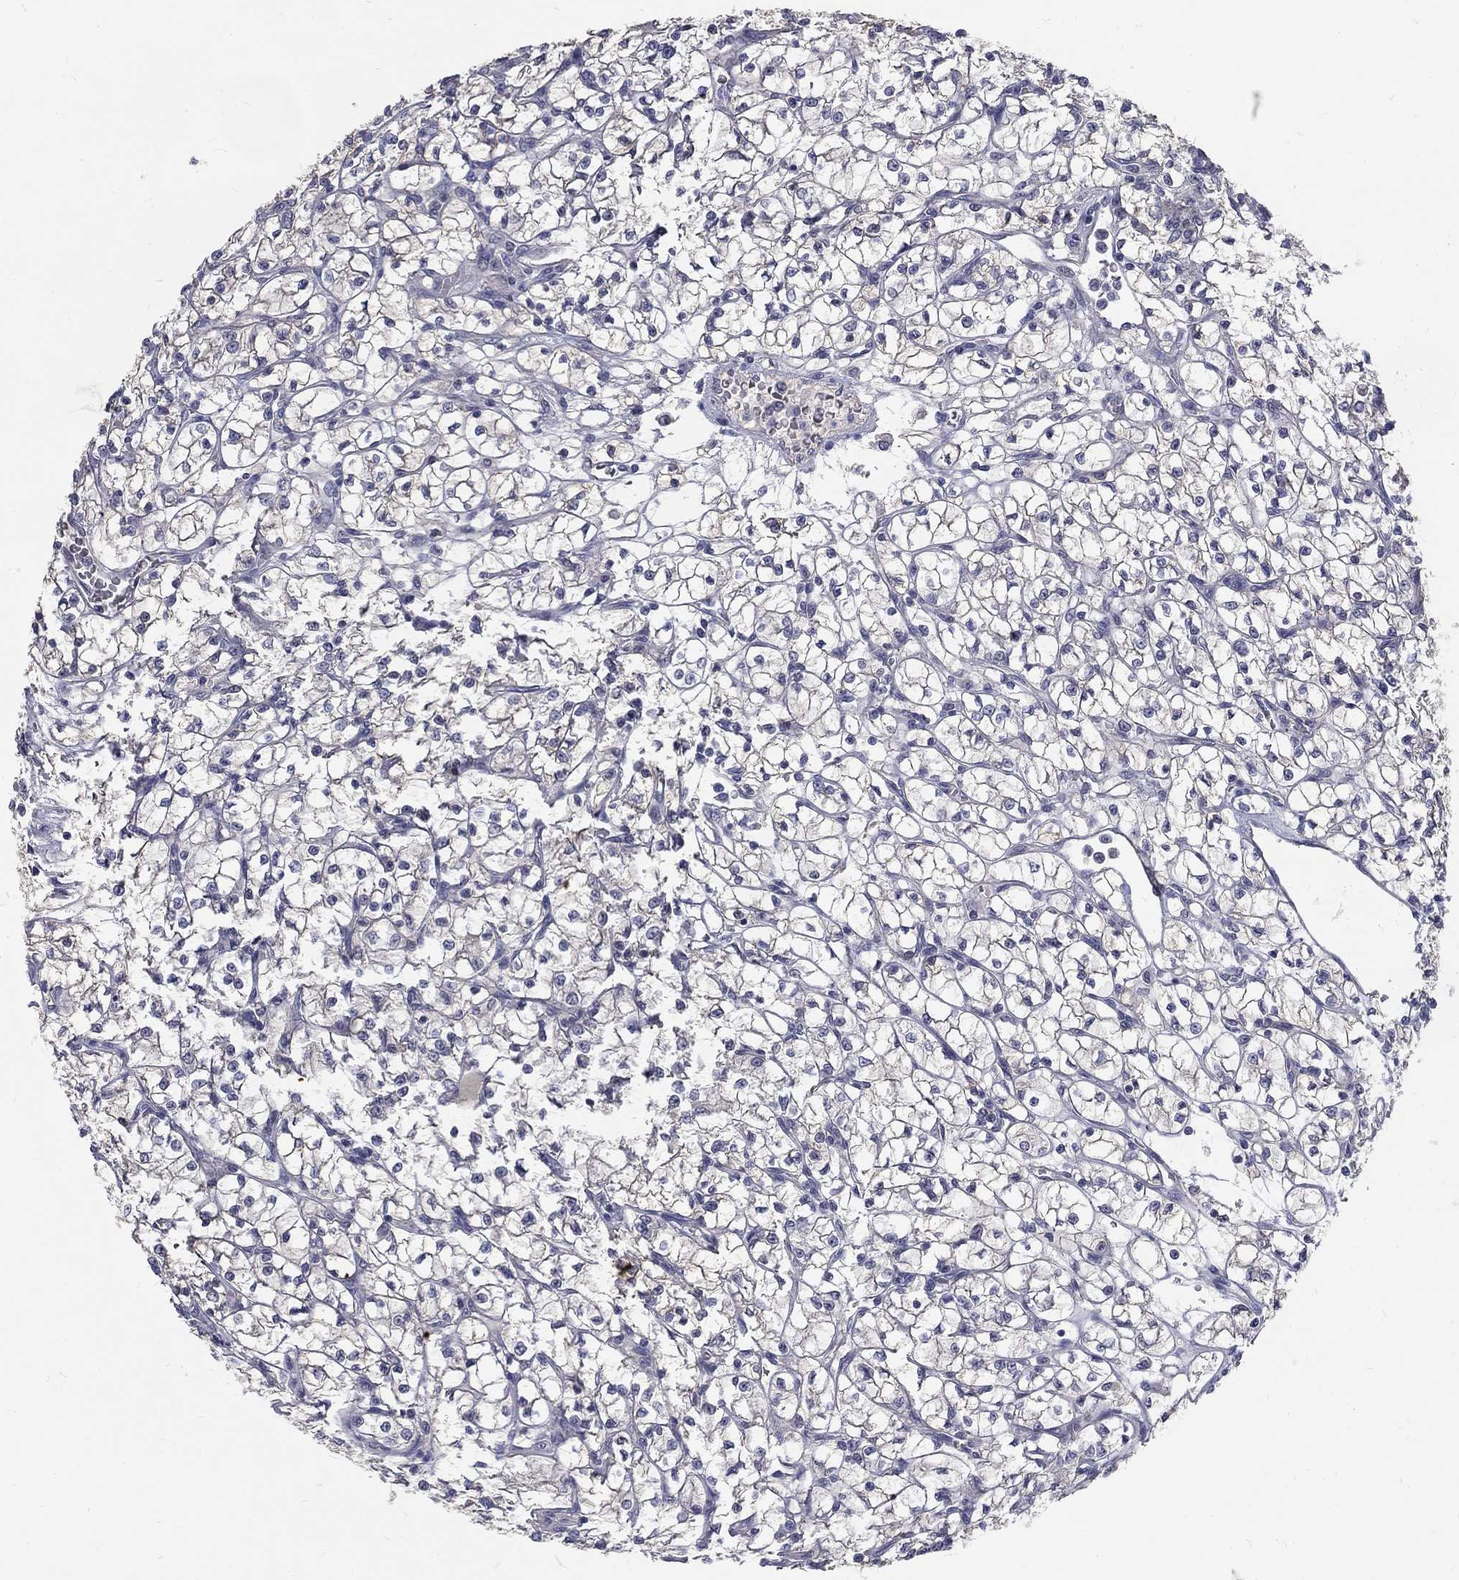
{"staining": {"intensity": "negative", "quantity": "none", "location": "none"}, "tissue": "renal cancer", "cell_type": "Tumor cells", "image_type": "cancer", "snomed": [{"axis": "morphology", "description": "Adenocarcinoma, NOS"}, {"axis": "topography", "description": "Kidney"}], "caption": "A histopathology image of adenocarcinoma (renal) stained for a protein shows no brown staining in tumor cells.", "gene": "PHKA1", "patient": {"sex": "female", "age": 64}}